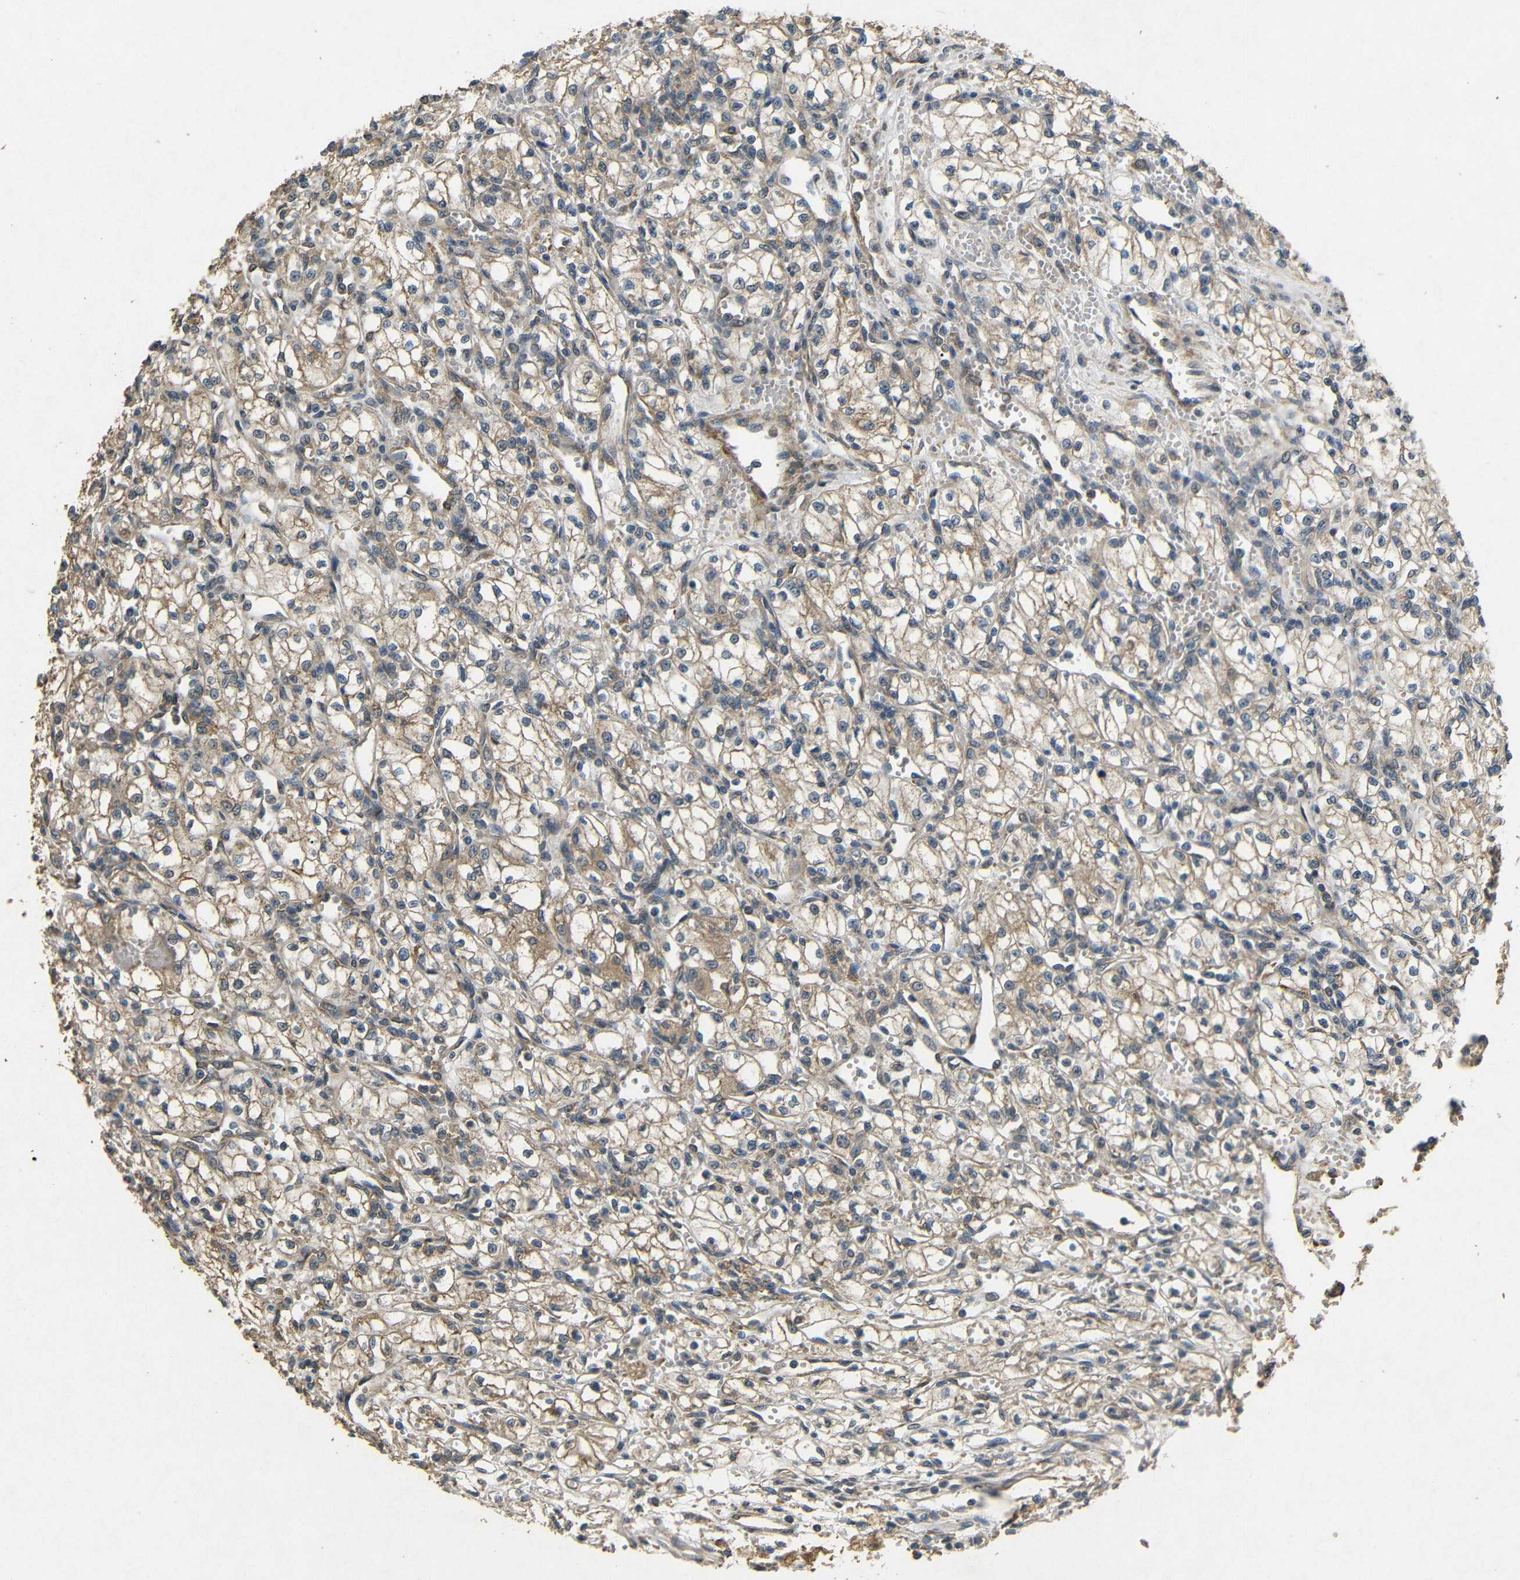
{"staining": {"intensity": "weak", "quantity": ">75%", "location": "cytoplasmic/membranous"}, "tissue": "renal cancer", "cell_type": "Tumor cells", "image_type": "cancer", "snomed": [{"axis": "morphology", "description": "Normal tissue, NOS"}, {"axis": "morphology", "description": "Adenocarcinoma, NOS"}, {"axis": "topography", "description": "Kidney"}], "caption": "Adenocarcinoma (renal) was stained to show a protein in brown. There is low levels of weak cytoplasmic/membranous staining in approximately >75% of tumor cells.", "gene": "BNIP3", "patient": {"sex": "male", "age": 59}}